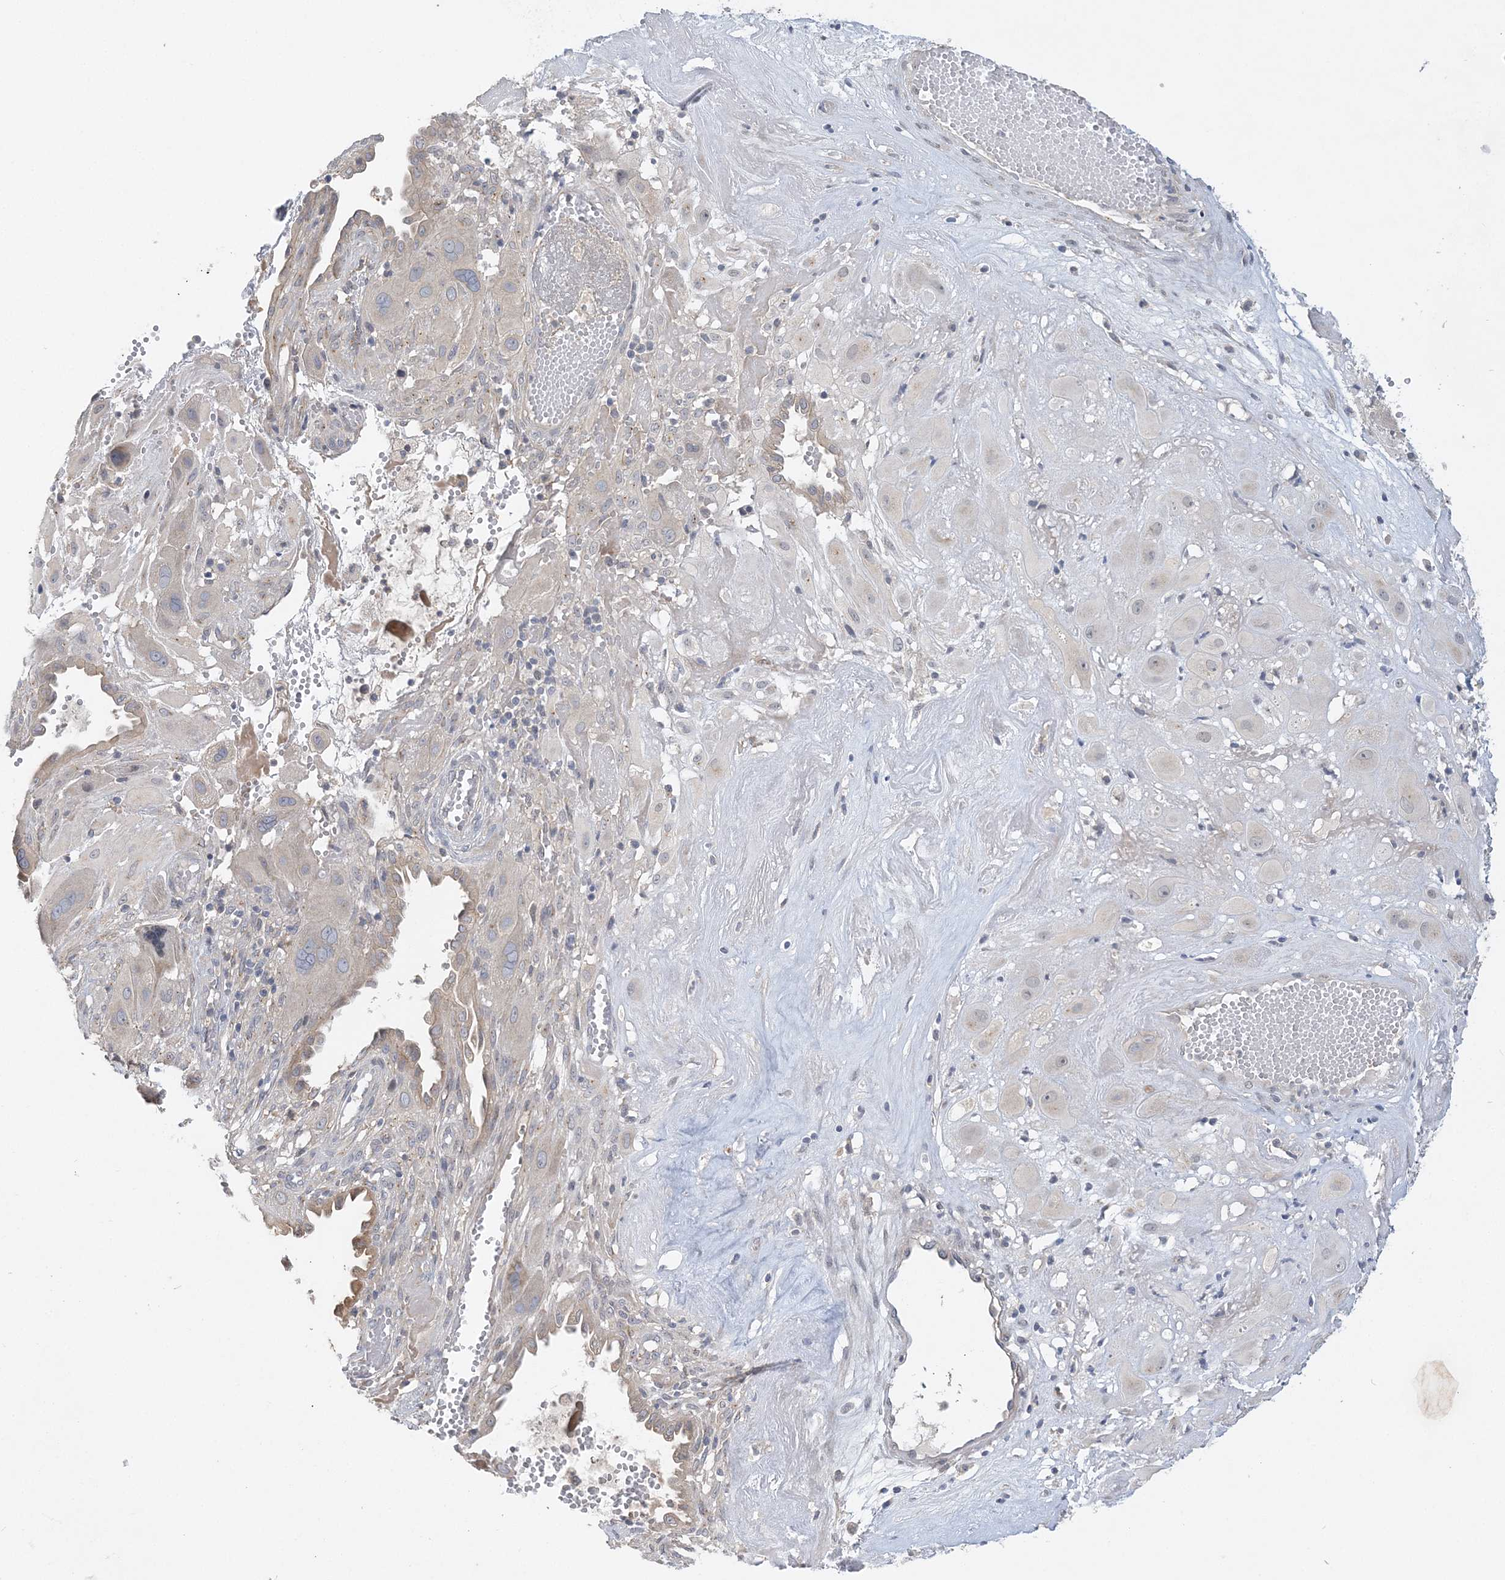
{"staining": {"intensity": "negative", "quantity": "none", "location": "none"}, "tissue": "cervical cancer", "cell_type": "Tumor cells", "image_type": "cancer", "snomed": [{"axis": "morphology", "description": "Squamous cell carcinoma, NOS"}, {"axis": "topography", "description": "Cervix"}], "caption": "IHC photomicrograph of neoplastic tissue: cervical cancer (squamous cell carcinoma) stained with DAB shows no significant protein positivity in tumor cells.", "gene": "ANKRD35", "patient": {"sex": "female", "age": 34}}